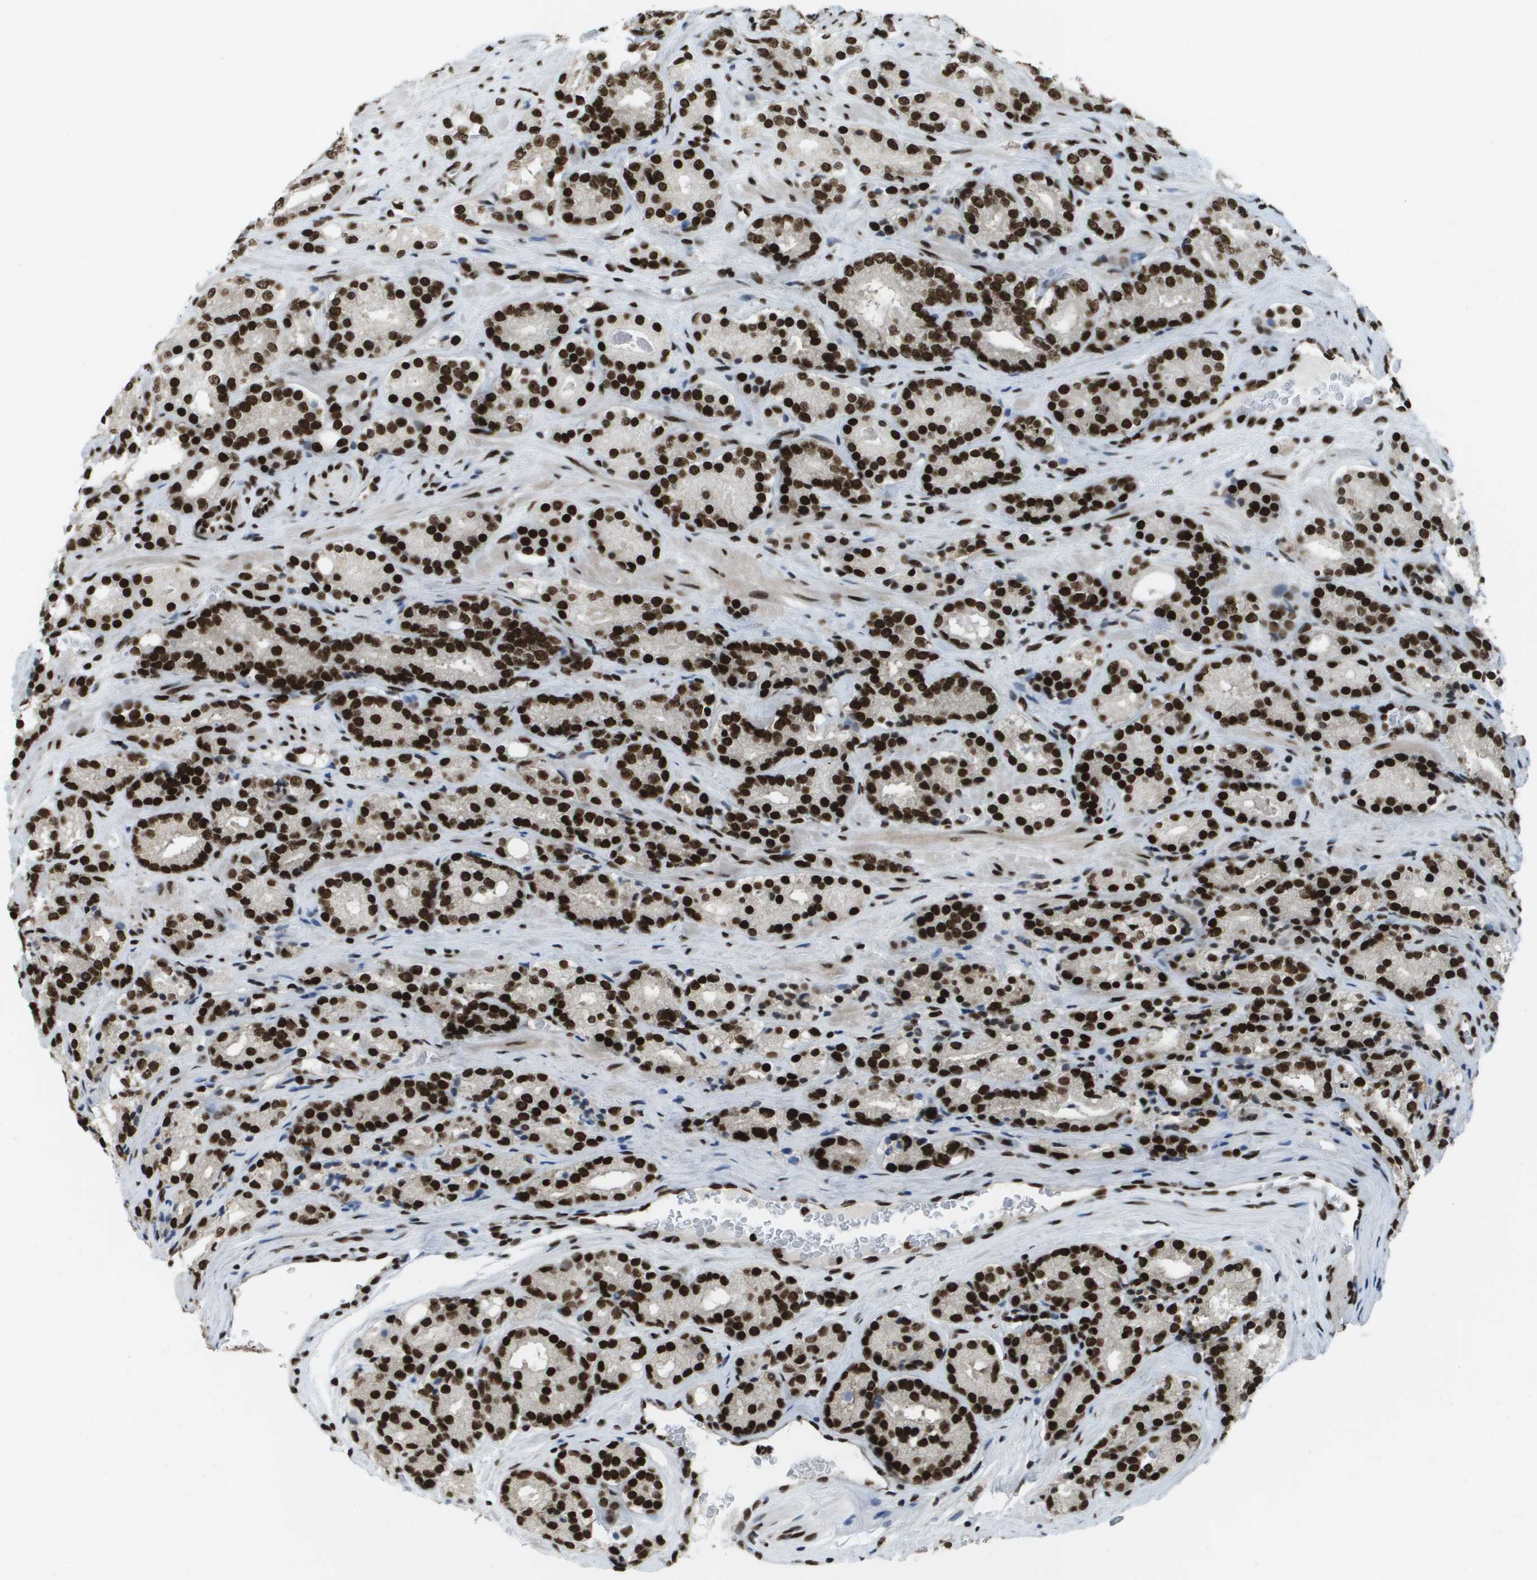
{"staining": {"intensity": "strong", "quantity": ">75%", "location": "nuclear"}, "tissue": "prostate cancer", "cell_type": "Tumor cells", "image_type": "cancer", "snomed": [{"axis": "morphology", "description": "Adenocarcinoma, High grade"}, {"axis": "topography", "description": "Prostate"}], "caption": "Human prostate cancer stained with a brown dye displays strong nuclear positive positivity in about >75% of tumor cells.", "gene": "GLYR1", "patient": {"sex": "male", "age": 71}}